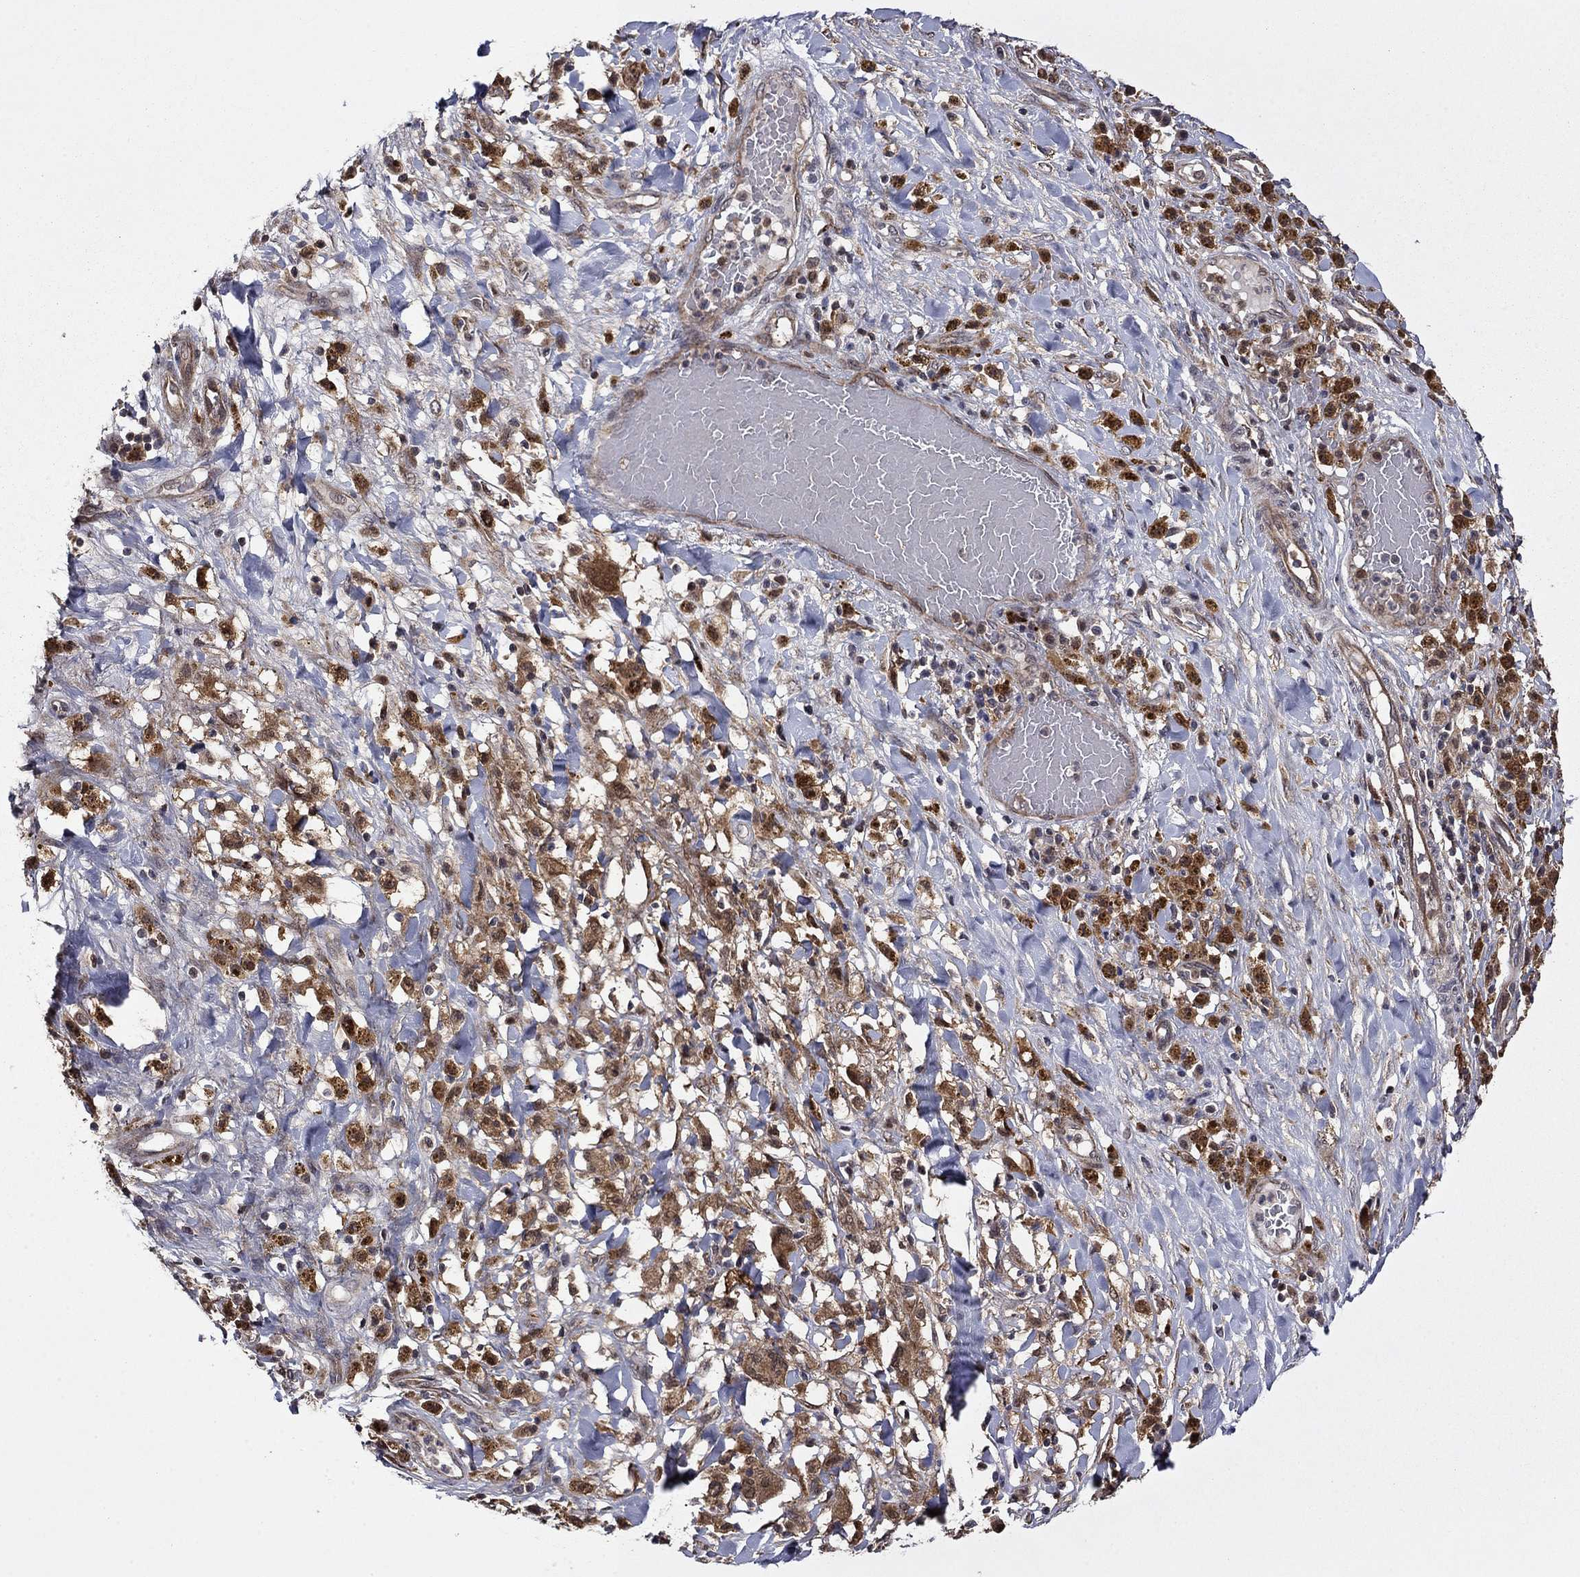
{"staining": {"intensity": "moderate", "quantity": ">75%", "location": "cytoplasmic/membranous"}, "tissue": "melanoma", "cell_type": "Tumor cells", "image_type": "cancer", "snomed": [{"axis": "morphology", "description": "Malignant melanoma, NOS"}, {"axis": "topography", "description": "Skin"}], "caption": "Moderate cytoplasmic/membranous staining for a protein is present in approximately >75% of tumor cells of malignant melanoma using IHC.", "gene": "TPMT", "patient": {"sex": "female", "age": 91}}